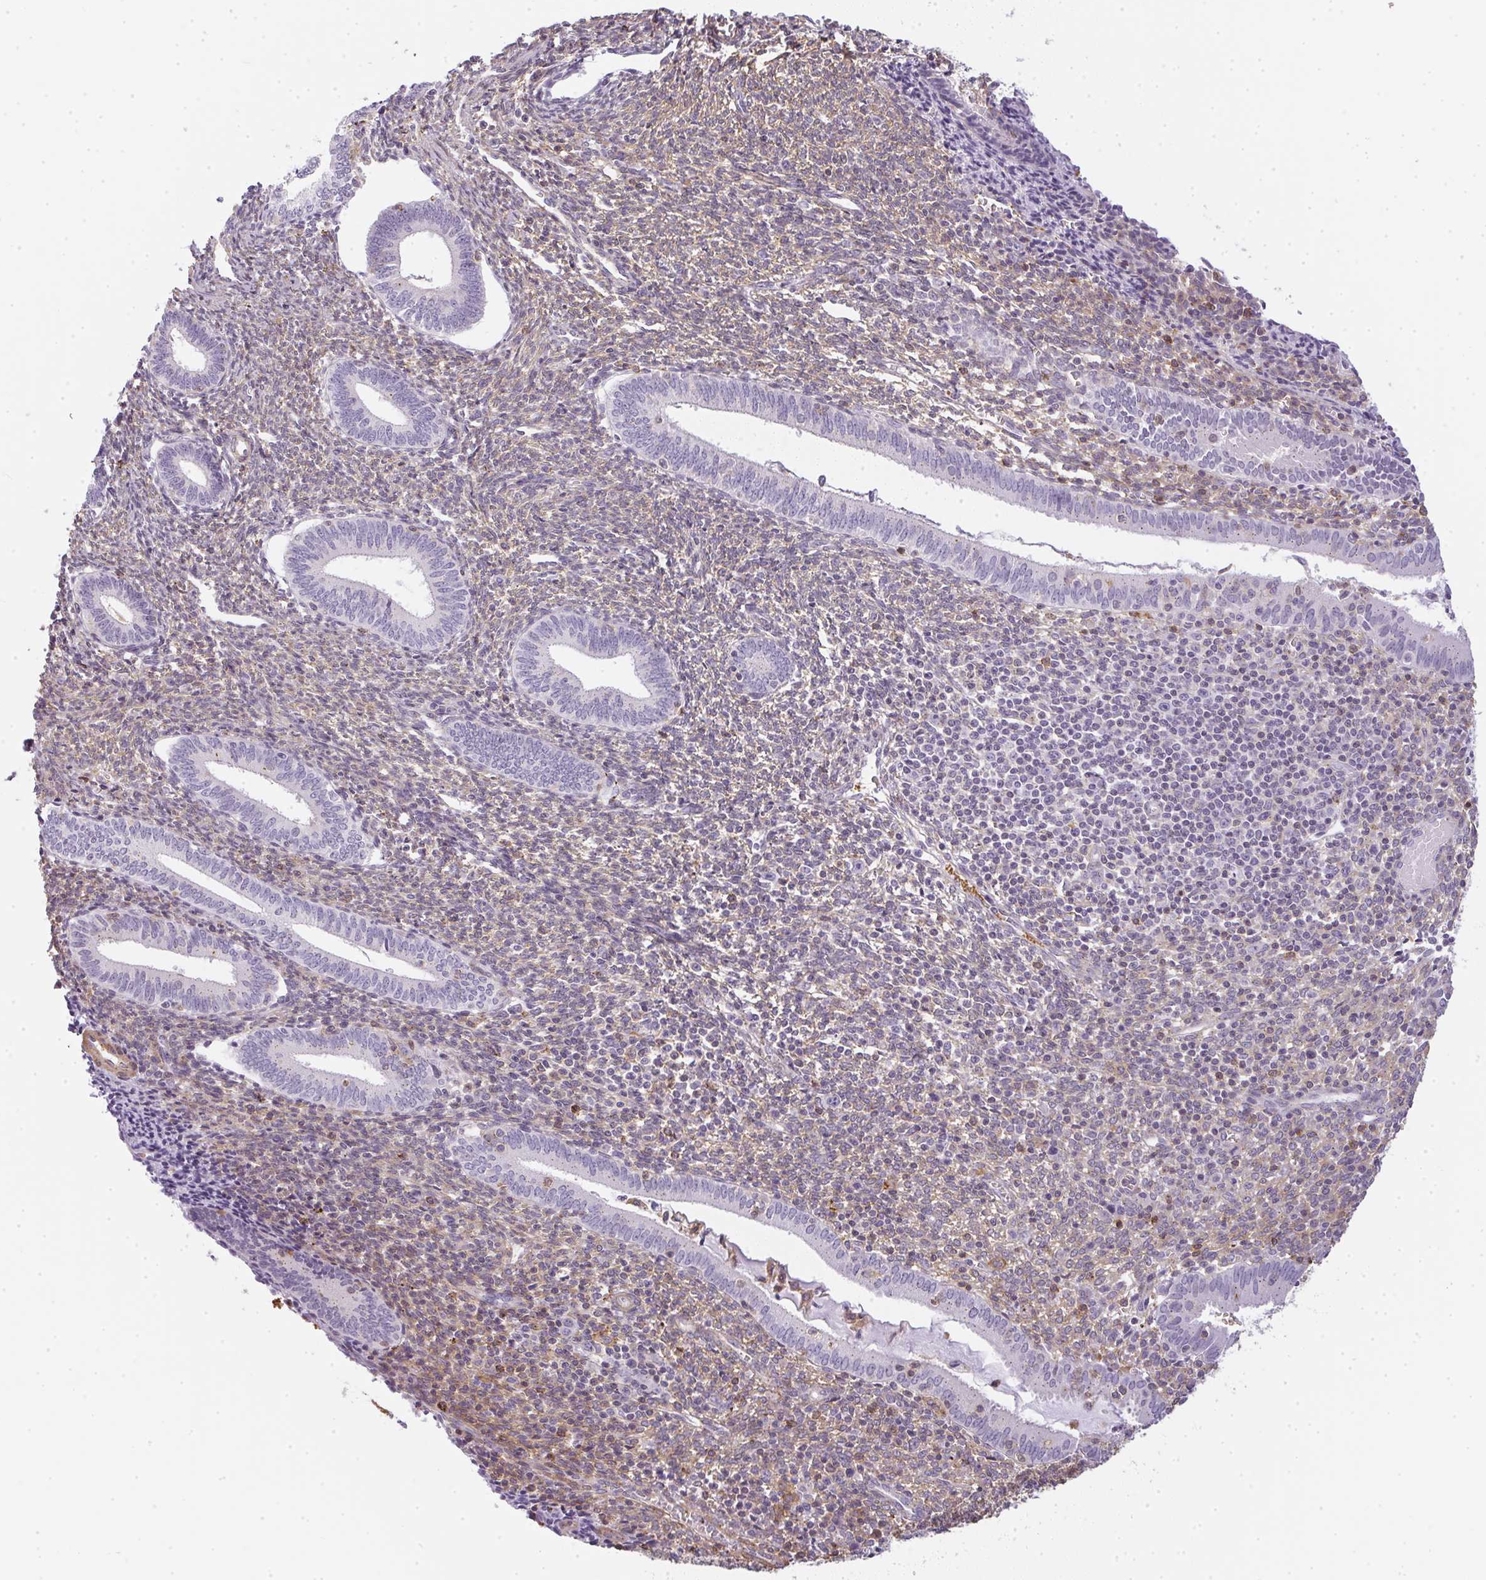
{"staining": {"intensity": "moderate", "quantity": "25%-75%", "location": "cytoplasmic/membranous"}, "tissue": "endometrium", "cell_type": "Cells in endometrial stroma", "image_type": "normal", "snomed": [{"axis": "morphology", "description": "Normal tissue, NOS"}, {"axis": "topography", "description": "Endometrium"}], "caption": "About 25%-75% of cells in endometrial stroma in normal human endometrium show moderate cytoplasmic/membranous protein staining as visualized by brown immunohistochemical staining.", "gene": "SULF1", "patient": {"sex": "female", "age": 41}}